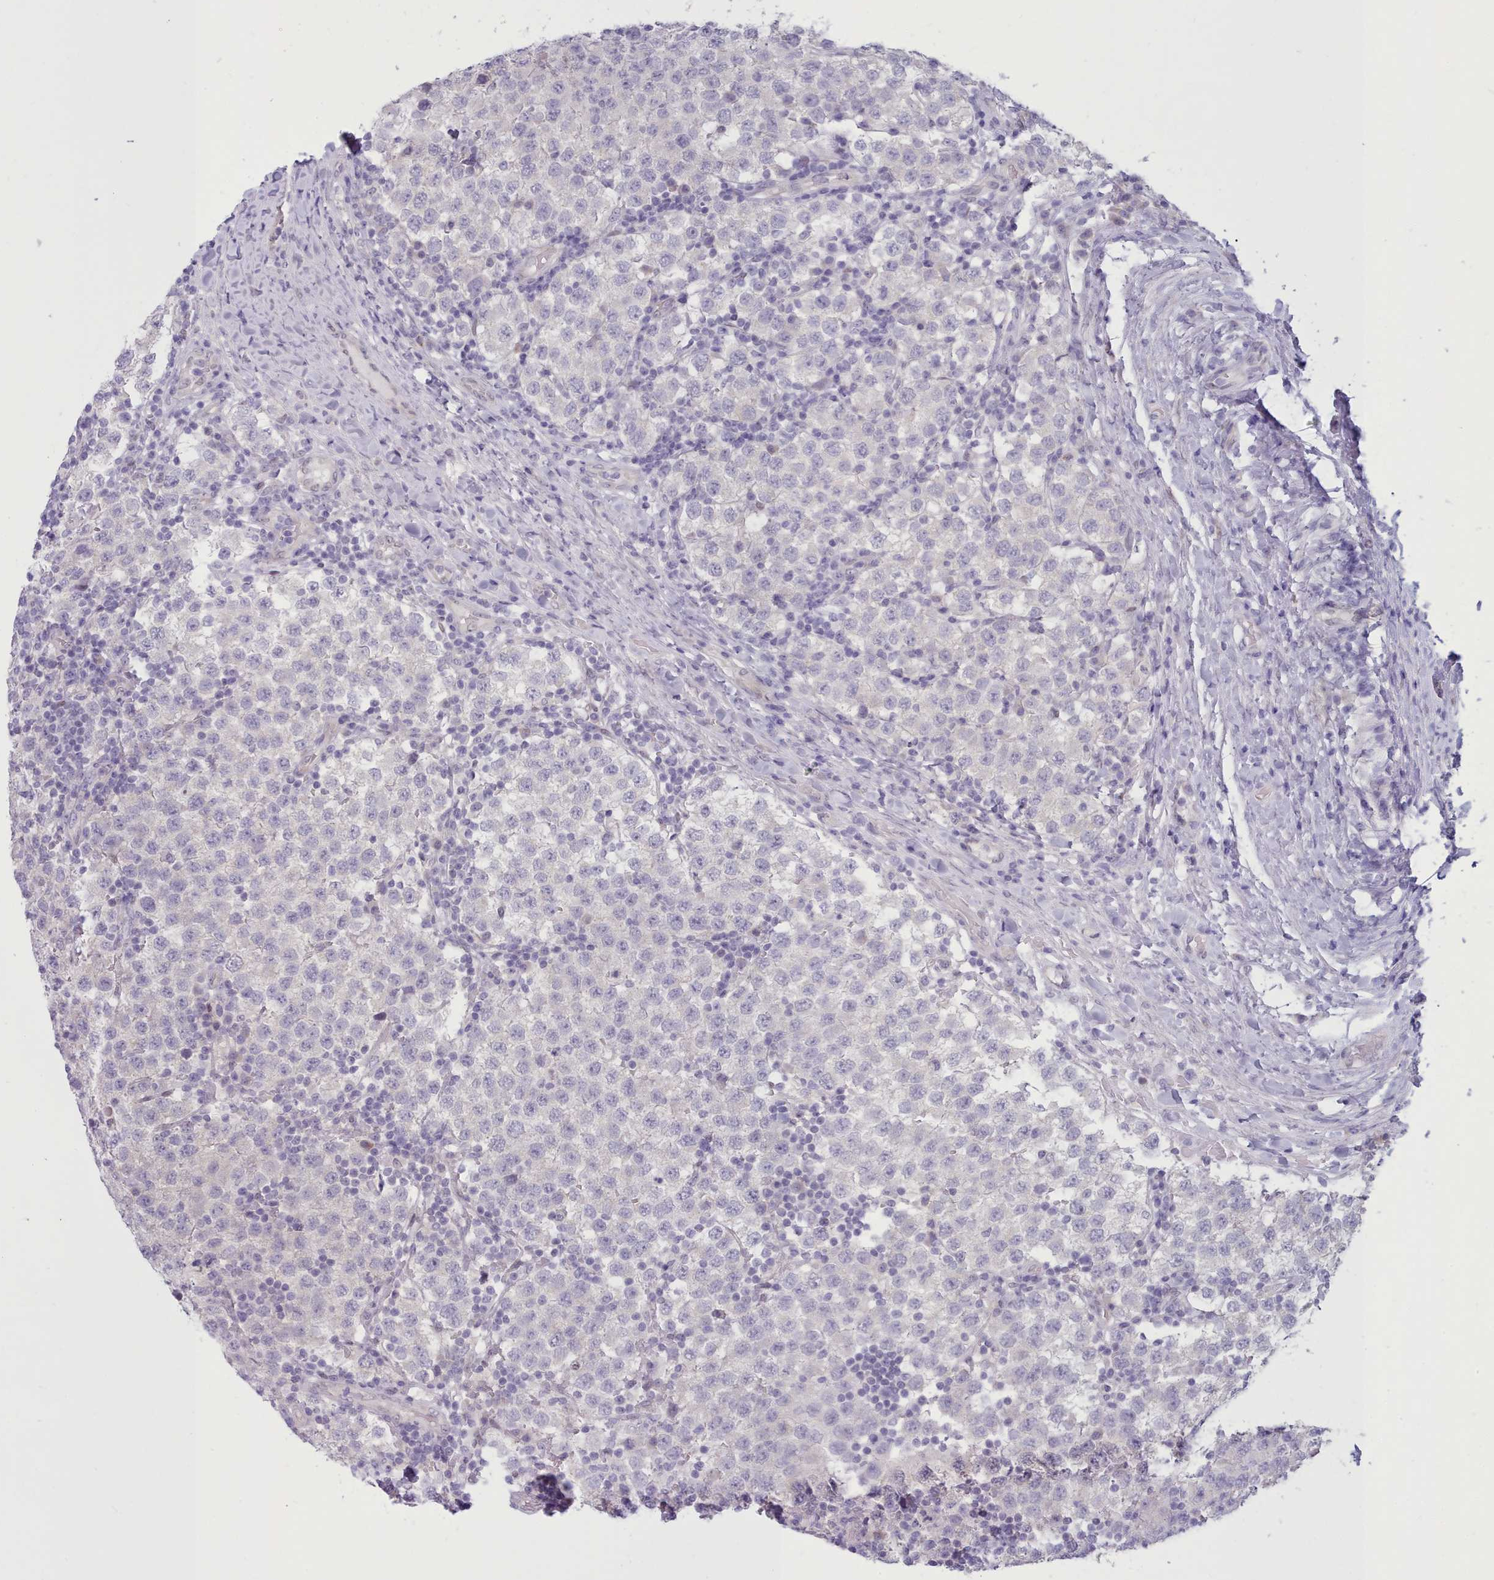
{"staining": {"intensity": "negative", "quantity": "none", "location": "none"}, "tissue": "testis cancer", "cell_type": "Tumor cells", "image_type": "cancer", "snomed": [{"axis": "morphology", "description": "Seminoma, NOS"}, {"axis": "topography", "description": "Testis"}], "caption": "This is a histopathology image of IHC staining of testis seminoma, which shows no positivity in tumor cells.", "gene": "TMEM253", "patient": {"sex": "male", "age": 34}}